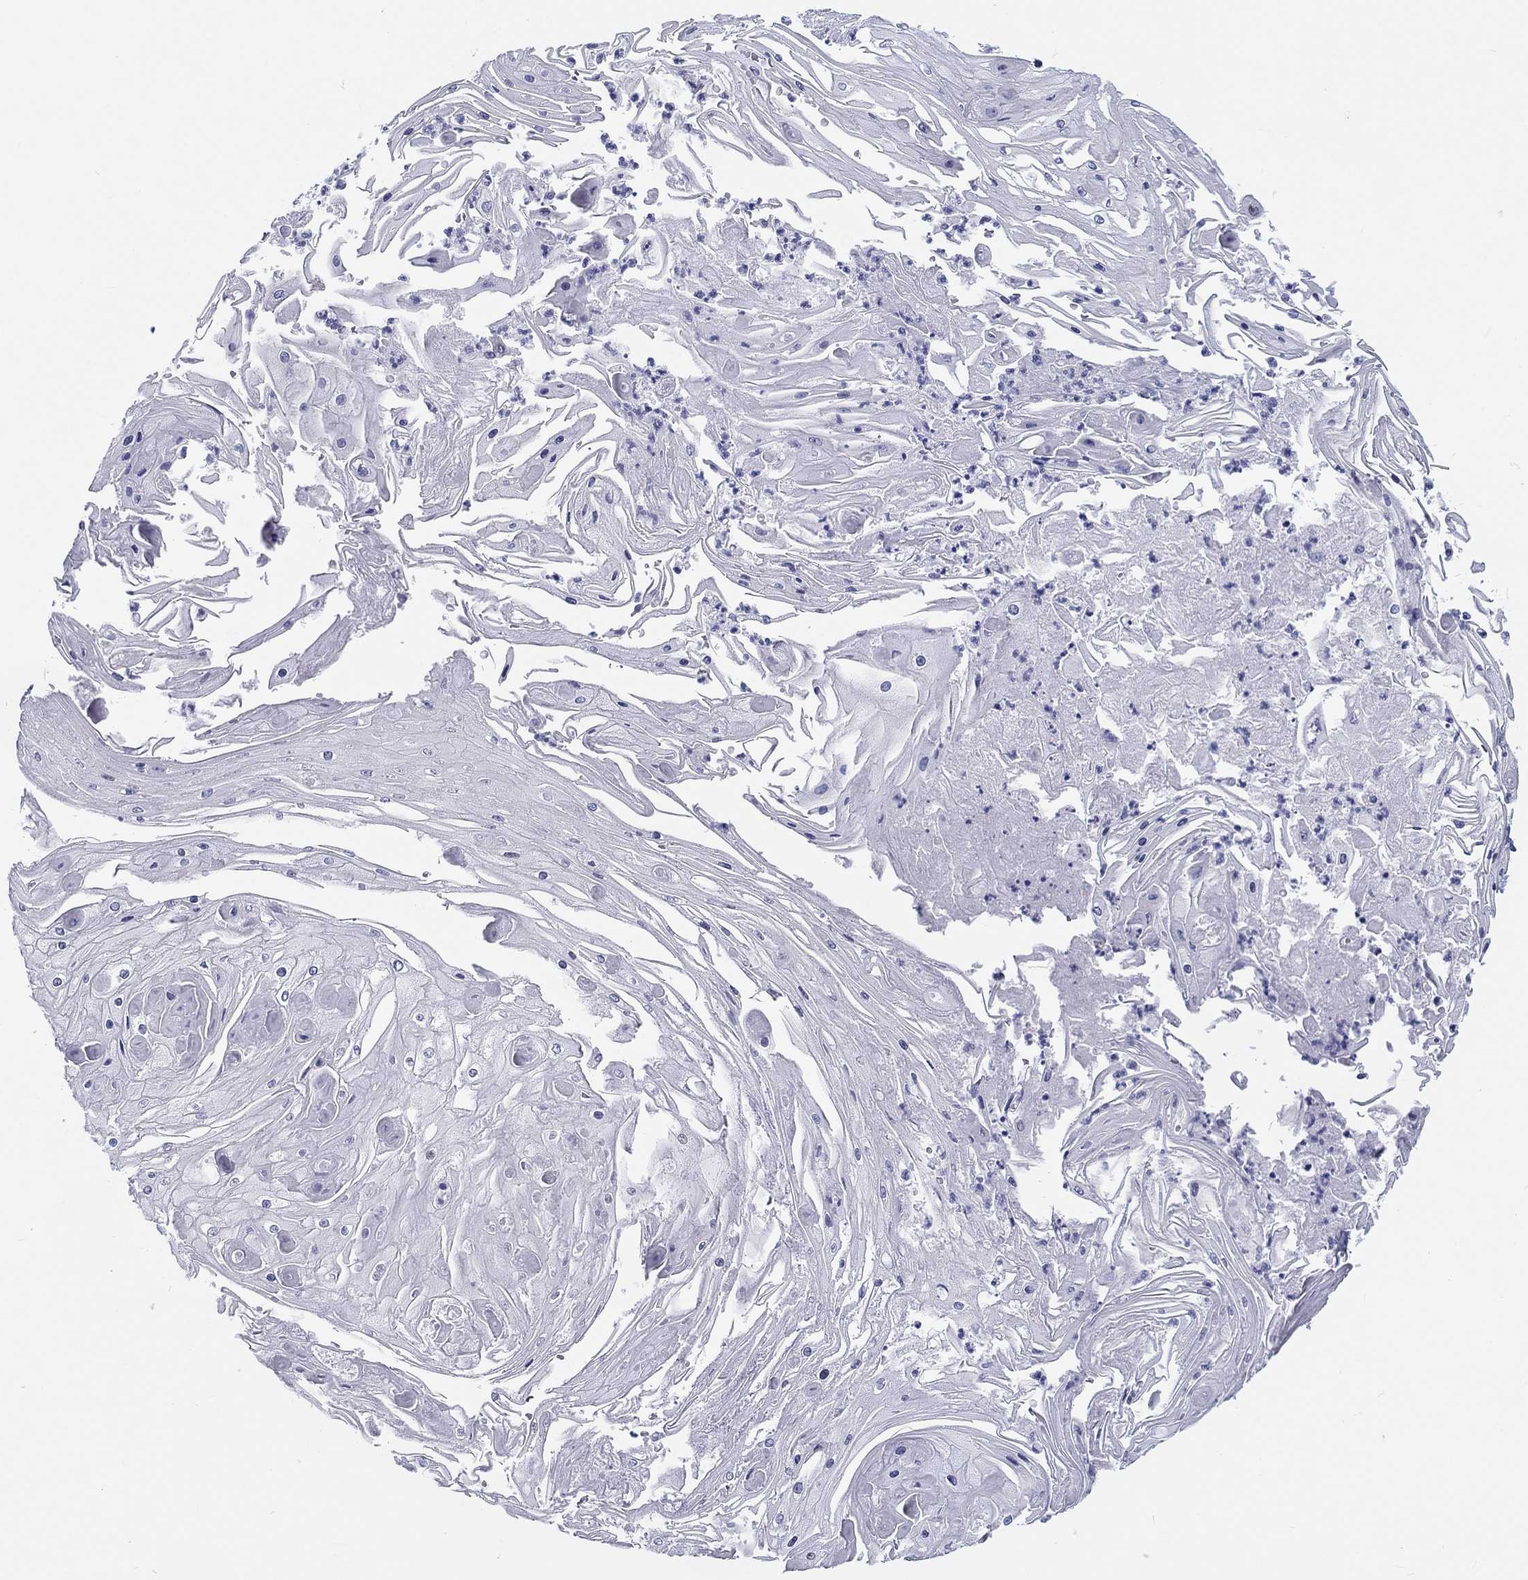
{"staining": {"intensity": "negative", "quantity": "none", "location": "none"}, "tissue": "skin cancer", "cell_type": "Tumor cells", "image_type": "cancer", "snomed": [{"axis": "morphology", "description": "Squamous cell carcinoma, NOS"}, {"axis": "topography", "description": "Skin"}], "caption": "High power microscopy photomicrograph of an immunohistochemistry histopathology image of skin squamous cell carcinoma, revealing no significant staining in tumor cells.", "gene": "H1-1", "patient": {"sex": "male", "age": 70}}